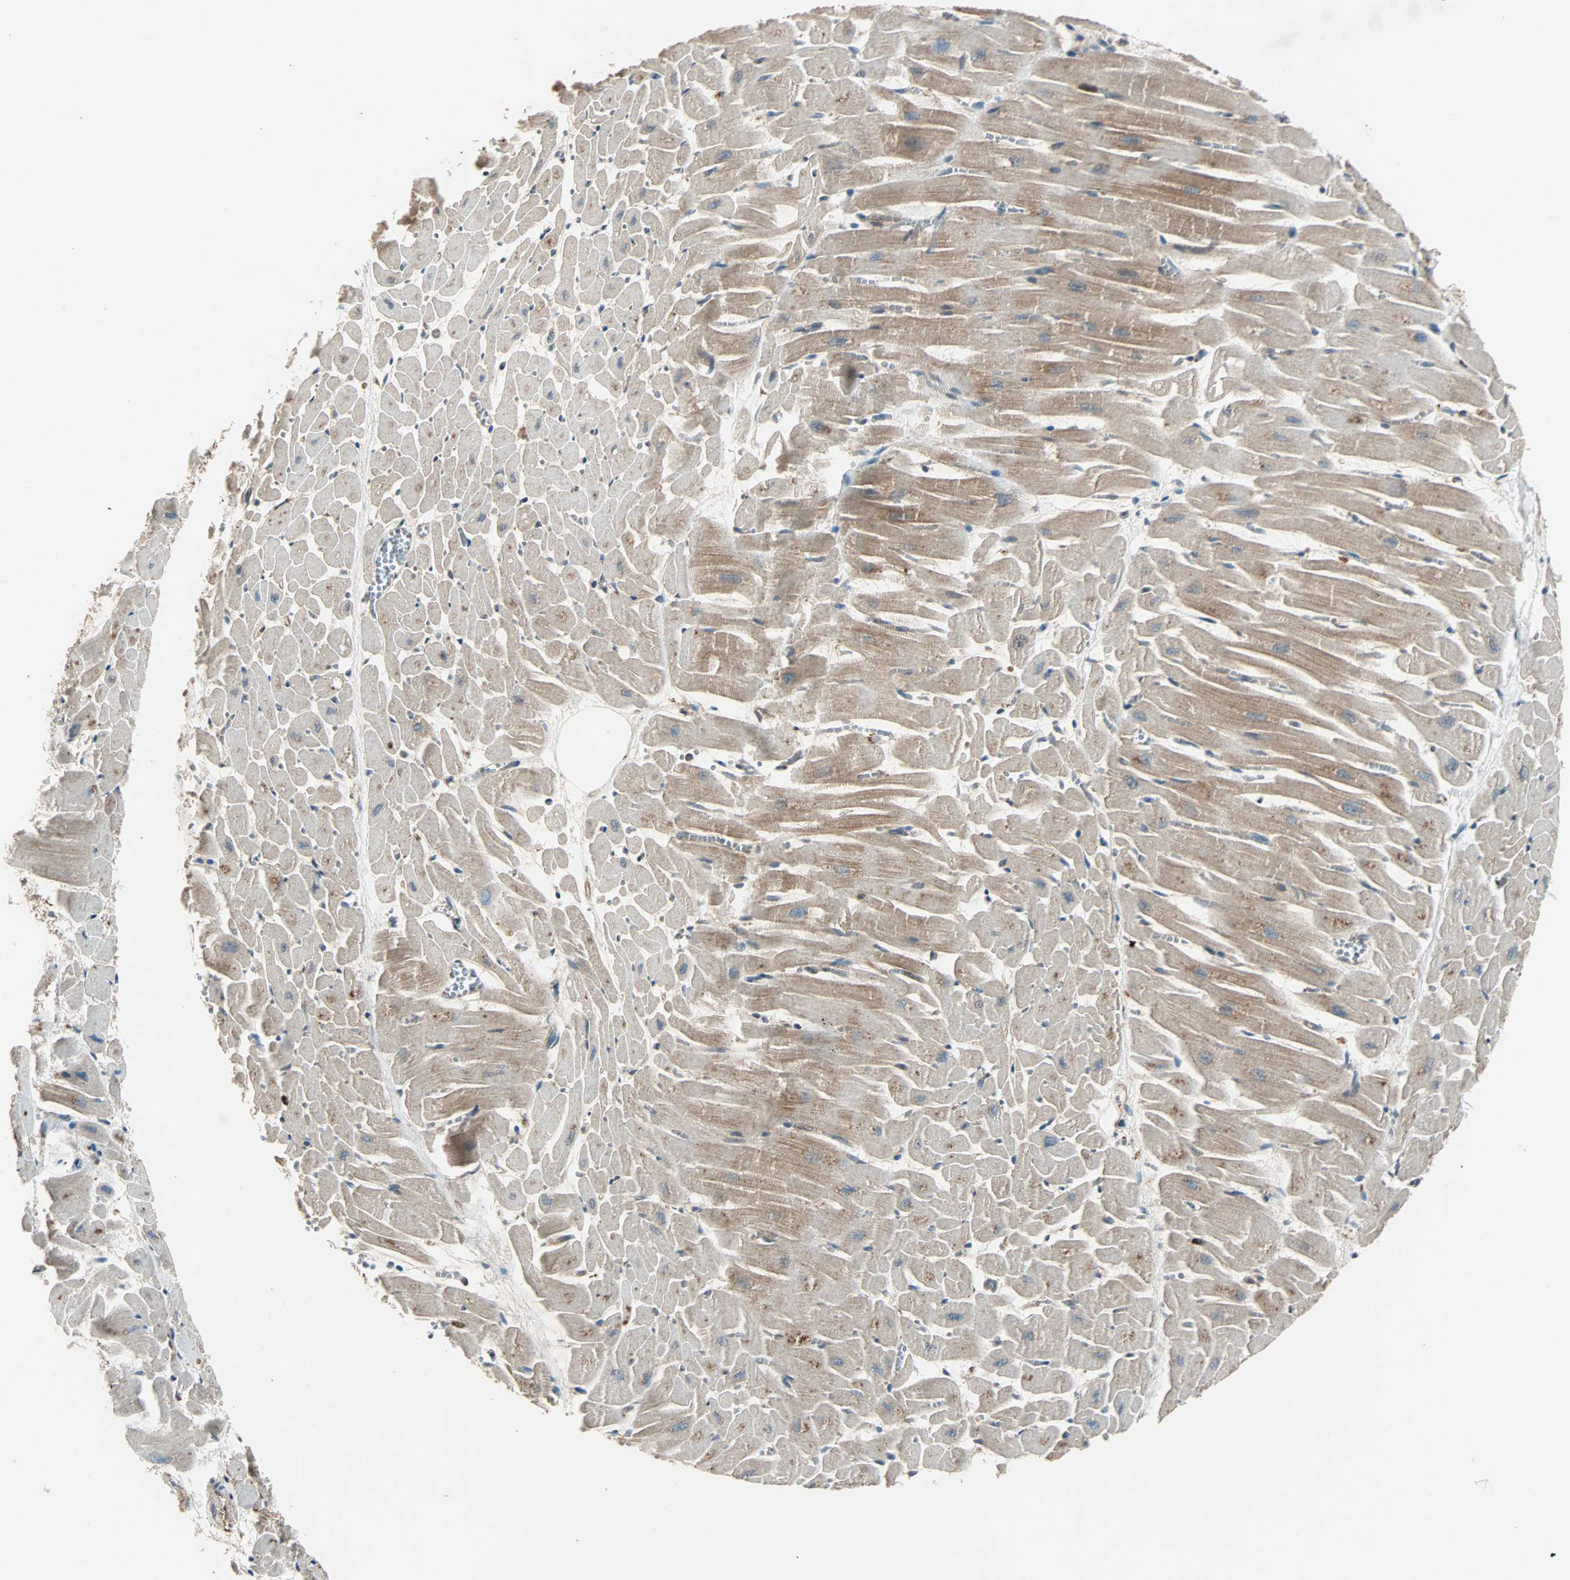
{"staining": {"intensity": "weak", "quantity": "<25%", "location": "cytoplasmic/membranous"}, "tissue": "heart muscle", "cell_type": "Cardiomyocytes", "image_type": "normal", "snomed": [{"axis": "morphology", "description": "Normal tissue, NOS"}, {"axis": "topography", "description": "Heart"}], "caption": "Immunohistochemical staining of benign human heart muscle displays no significant staining in cardiomyocytes.", "gene": "GCK", "patient": {"sex": "female", "age": 19}}